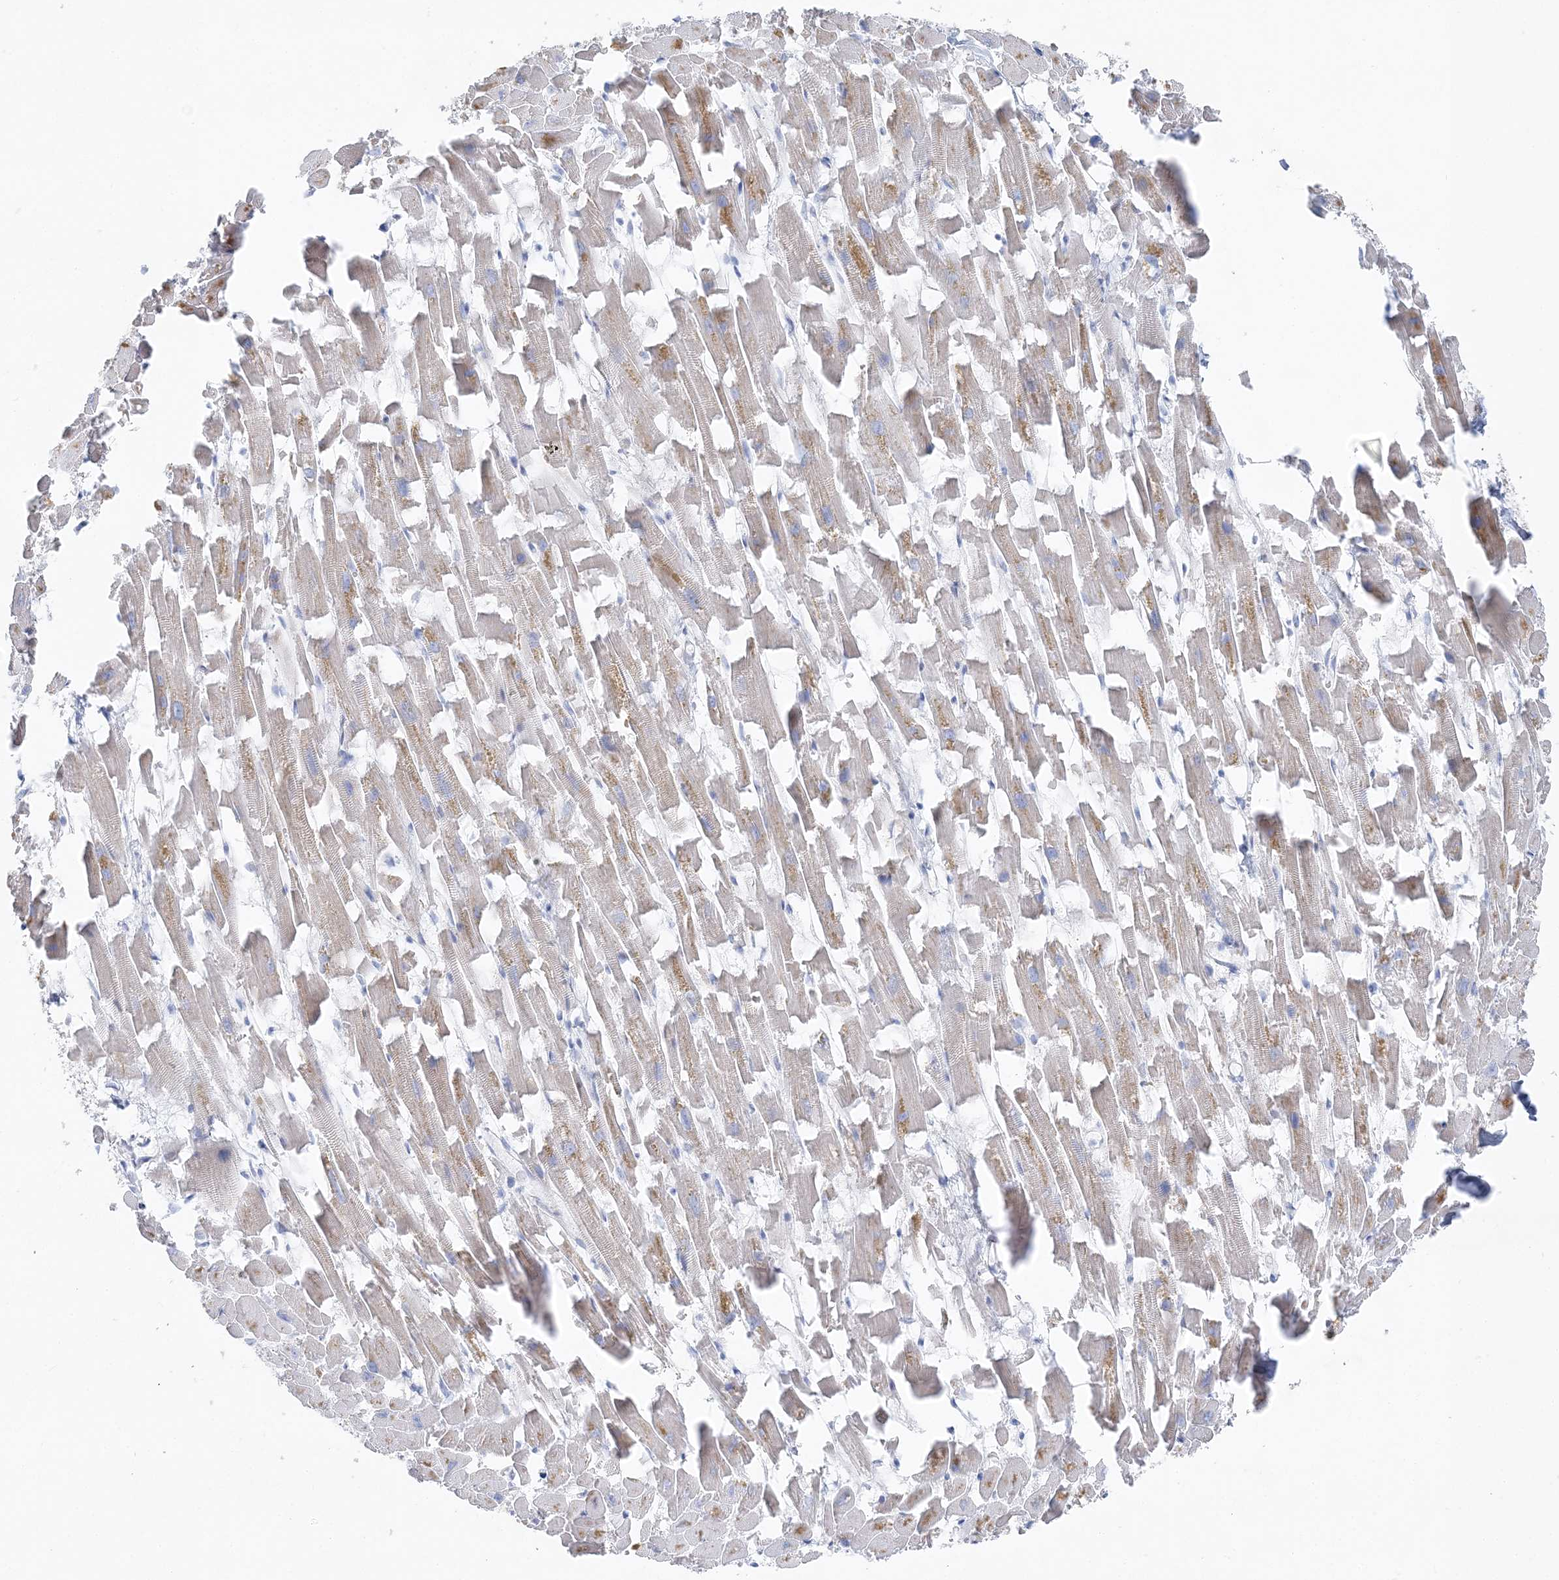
{"staining": {"intensity": "negative", "quantity": "none", "location": "none"}, "tissue": "heart muscle", "cell_type": "Cardiomyocytes", "image_type": "normal", "snomed": [{"axis": "morphology", "description": "Normal tissue, NOS"}, {"axis": "topography", "description": "Heart"}], "caption": "The micrograph demonstrates no significant positivity in cardiomyocytes of heart muscle.", "gene": "SLC5A6", "patient": {"sex": "female", "age": 64}}